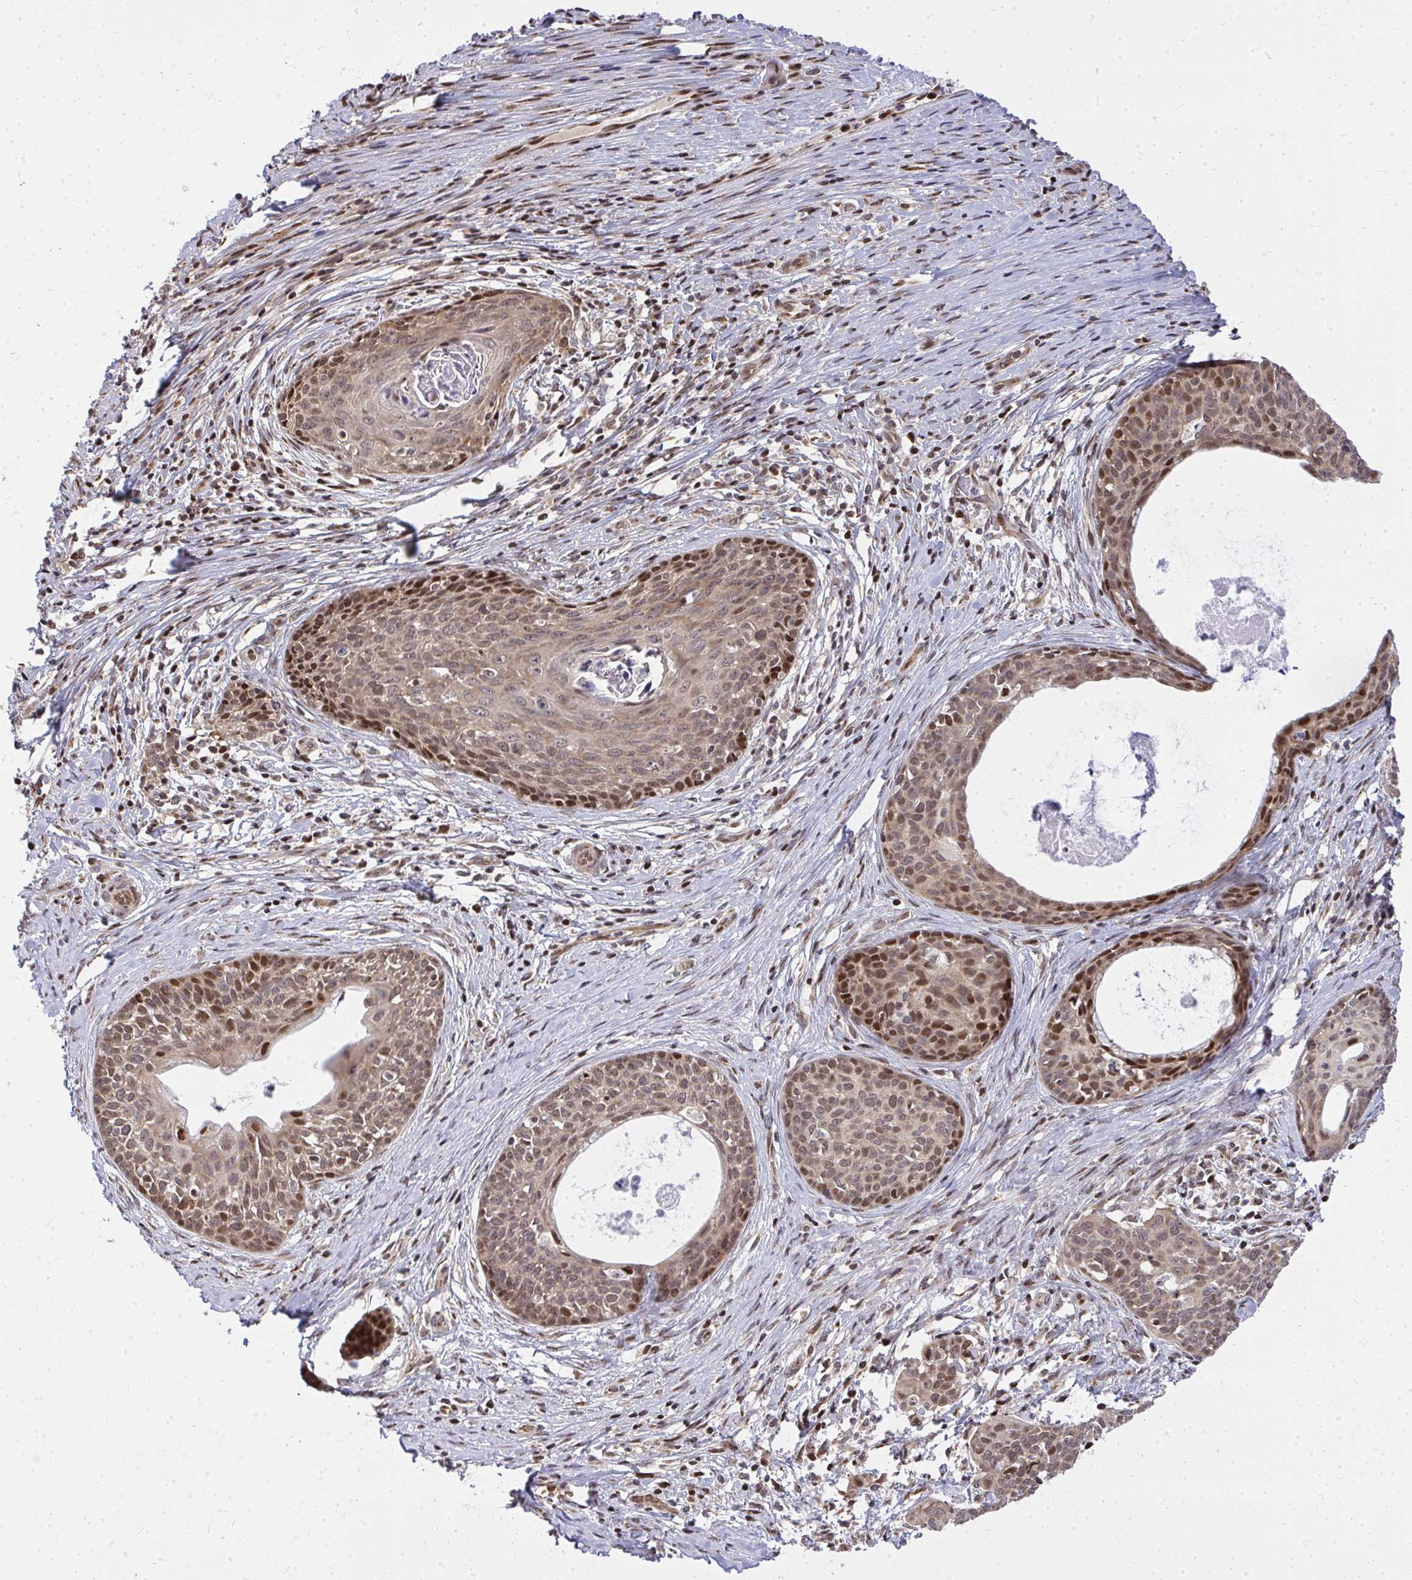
{"staining": {"intensity": "moderate", "quantity": "25%-75%", "location": "cytoplasmic/membranous,nuclear"}, "tissue": "cervical cancer", "cell_type": "Tumor cells", "image_type": "cancer", "snomed": [{"axis": "morphology", "description": "Squamous cell carcinoma, NOS"}, {"axis": "morphology", "description": "Adenocarcinoma, NOS"}, {"axis": "topography", "description": "Cervix"}], "caption": "This histopathology image demonstrates immunohistochemistry staining of adenocarcinoma (cervical), with medium moderate cytoplasmic/membranous and nuclear staining in about 25%-75% of tumor cells.", "gene": "PIGY", "patient": {"sex": "female", "age": 52}}